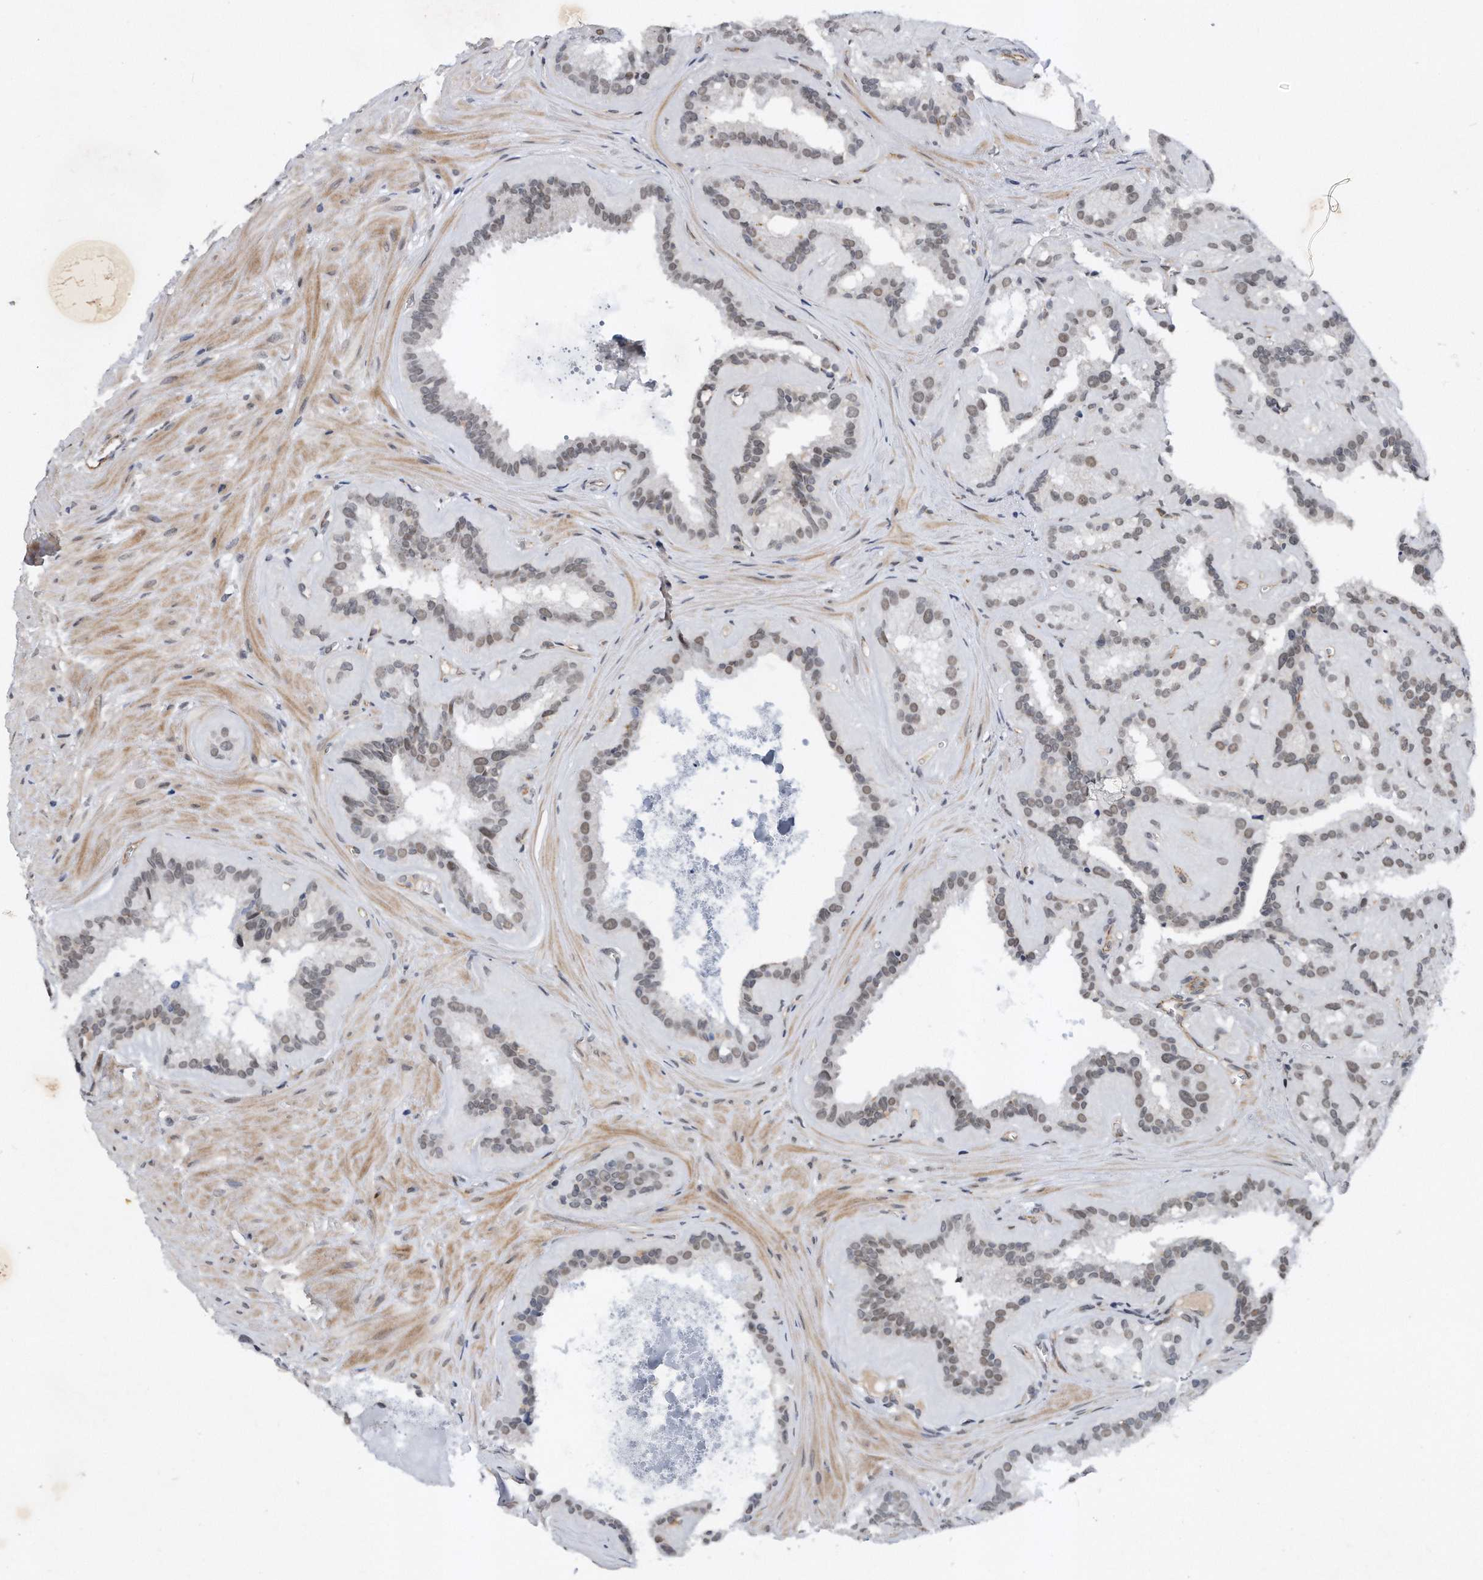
{"staining": {"intensity": "weak", "quantity": "25%-75%", "location": "nuclear"}, "tissue": "seminal vesicle", "cell_type": "Glandular cells", "image_type": "normal", "snomed": [{"axis": "morphology", "description": "Normal tissue, NOS"}, {"axis": "topography", "description": "Prostate"}, {"axis": "topography", "description": "Seminal veicle"}], "caption": "Immunohistochemical staining of unremarkable seminal vesicle displays weak nuclear protein positivity in about 25%-75% of glandular cells. (Brightfield microscopy of DAB IHC at high magnification).", "gene": "TP53INP1", "patient": {"sex": "male", "age": 59}}